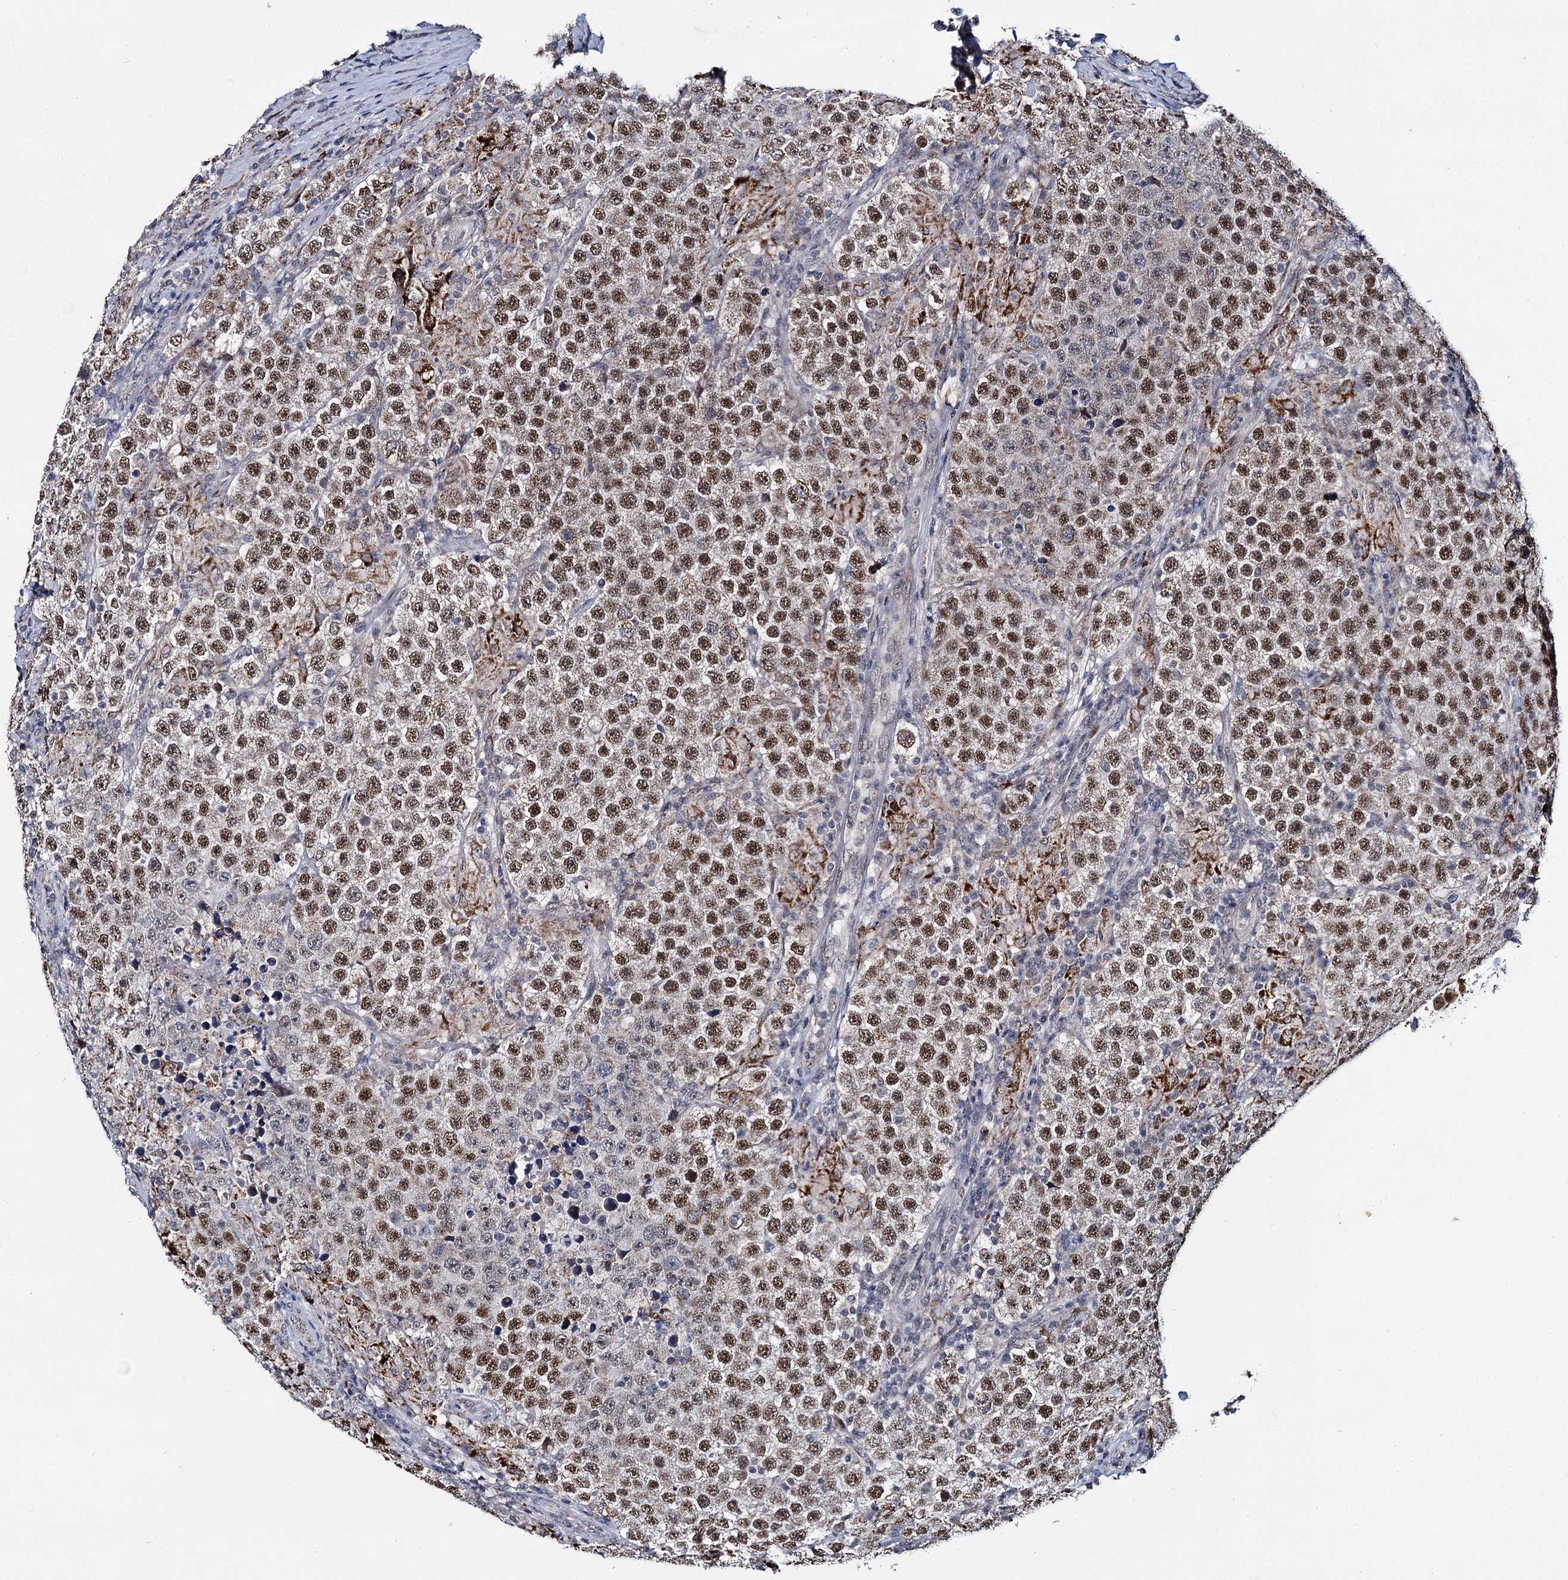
{"staining": {"intensity": "moderate", "quantity": ">75%", "location": "nuclear"}, "tissue": "testis cancer", "cell_type": "Tumor cells", "image_type": "cancer", "snomed": [{"axis": "morphology", "description": "Normal tissue, NOS"}, {"axis": "morphology", "description": "Urothelial carcinoma, High grade"}, {"axis": "morphology", "description": "Seminoma, NOS"}, {"axis": "morphology", "description": "Carcinoma, Embryonal, NOS"}, {"axis": "topography", "description": "Urinary bladder"}, {"axis": "topography", "description": "Testis"}], "caption": "An immunohistochemistry (IHC) histopathology image of tumor tissue is shown. Protein staining in brown highlights moderate nuclear positivity in testis embryonal carcinoma within tumor cells.", "gene": "RPUSD4", "patient": {"sex": "male", "age": 41}}